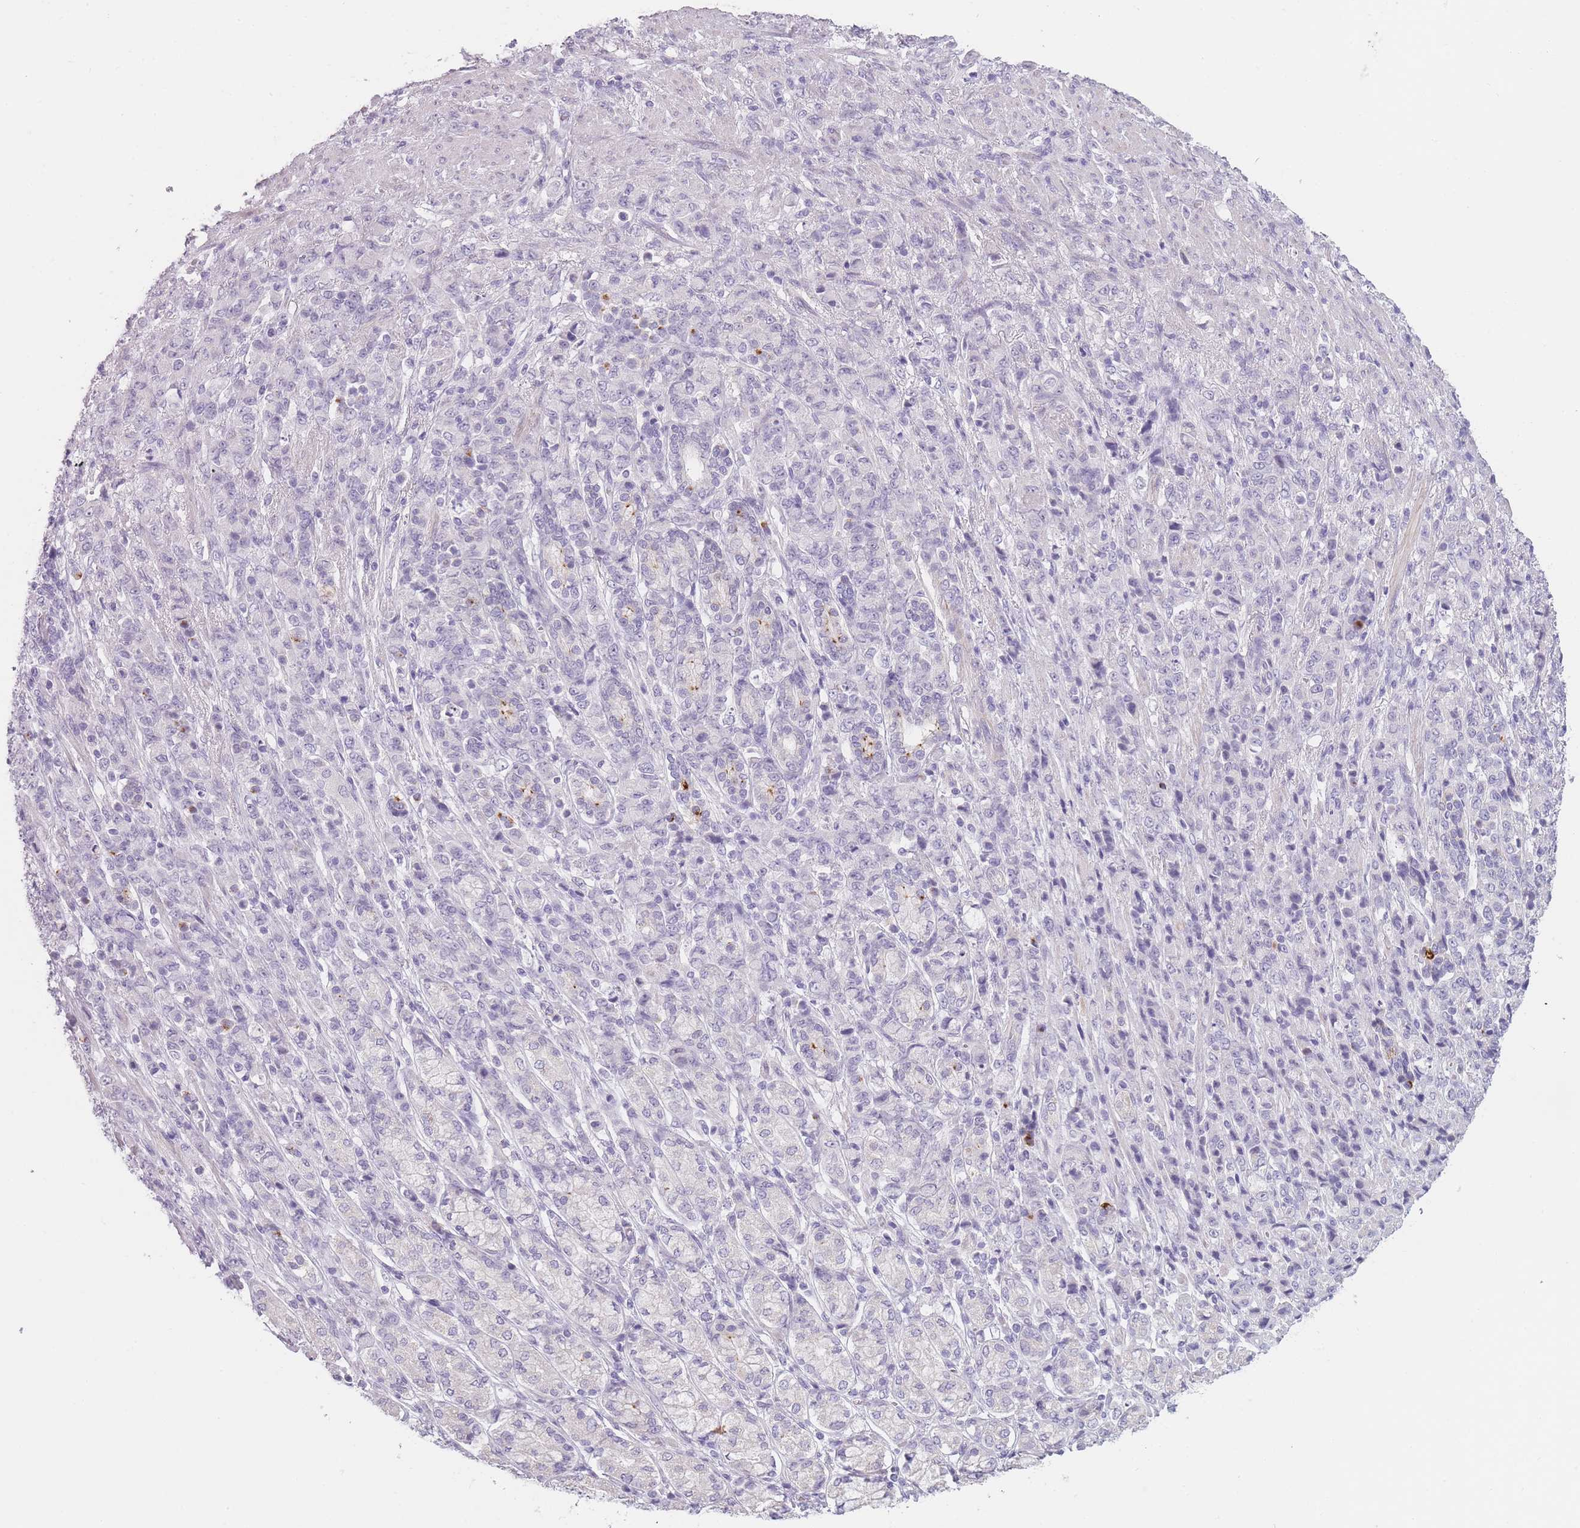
{"staining": {"intensity": "negative", "quantity": "none", "location": "none"}, "tissue": "stomach cancer", "cell_type": "Tumor cells", "image_type": "cancer", "snomed": [{"axis": "morphology", "description": "Adenocarcinoma, NOS"}, {"axis": "topography", "description": "Stomach"}], "caption": "Human stomach adenocarcinoma stained for a protein using IHC exhibits no positivity in tumor cells.", "gene": "TMEM236", "patient": {"sex": "female", "age": 79}}